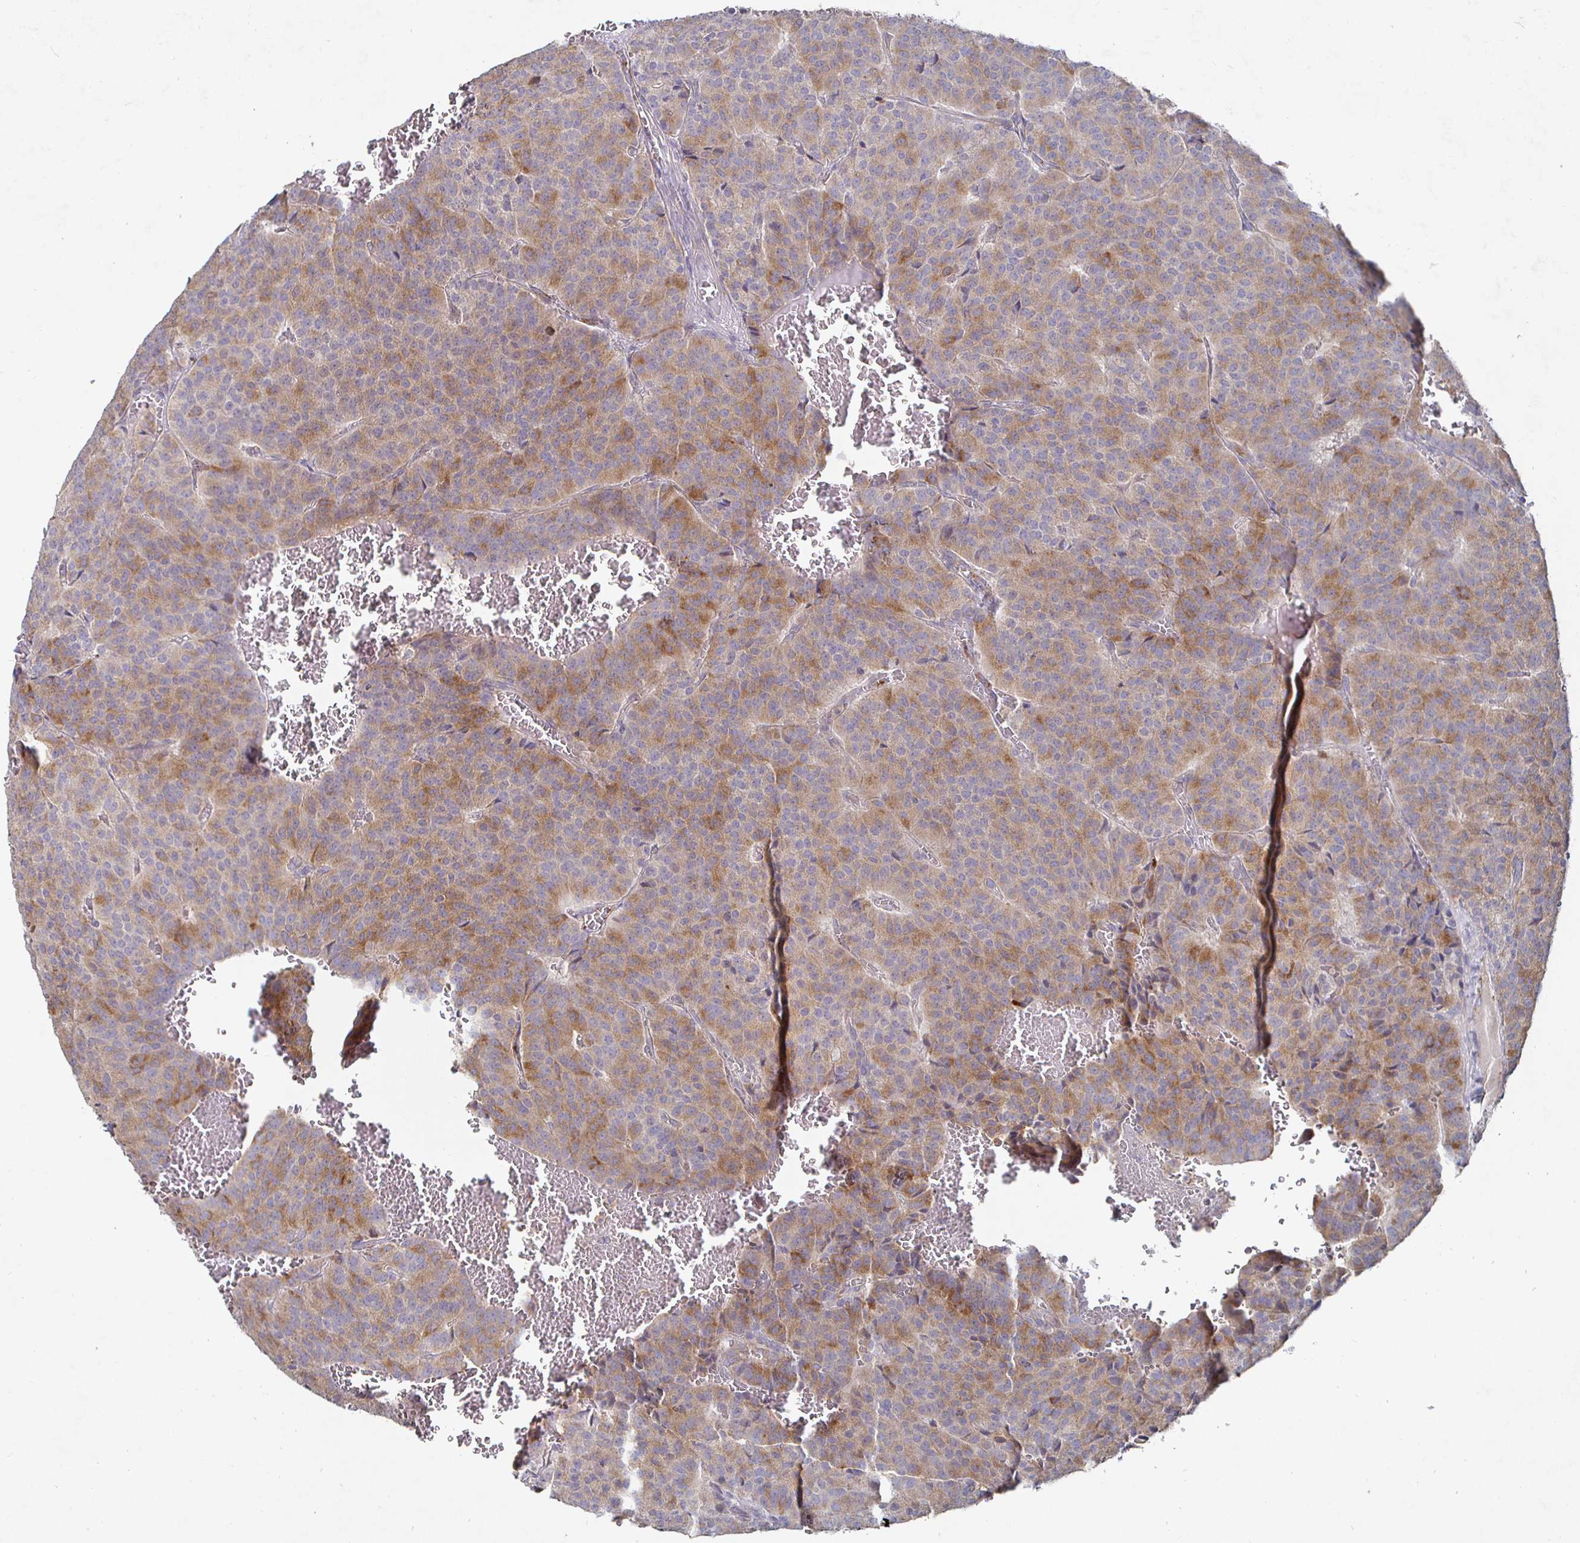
{"staining": {"intensity": "moderate", "quantity": ">75%", "location": "cytoplasmic/membranous"}, "tissue": "carcinoid", "cell_type": "Tumor cells", "image_type": "cancer", "snomed": [{"axis": "morphology", "description": "Carcinoid, malignant, NOS"}, {"axis": "topography", "description": "Lung"}], "caption": "Carcinoid stained with a protein marker exhibits moderate staining in tumor cells.", "gene": "NRSN1", "patient": {"sex": "male", "age": 70}}